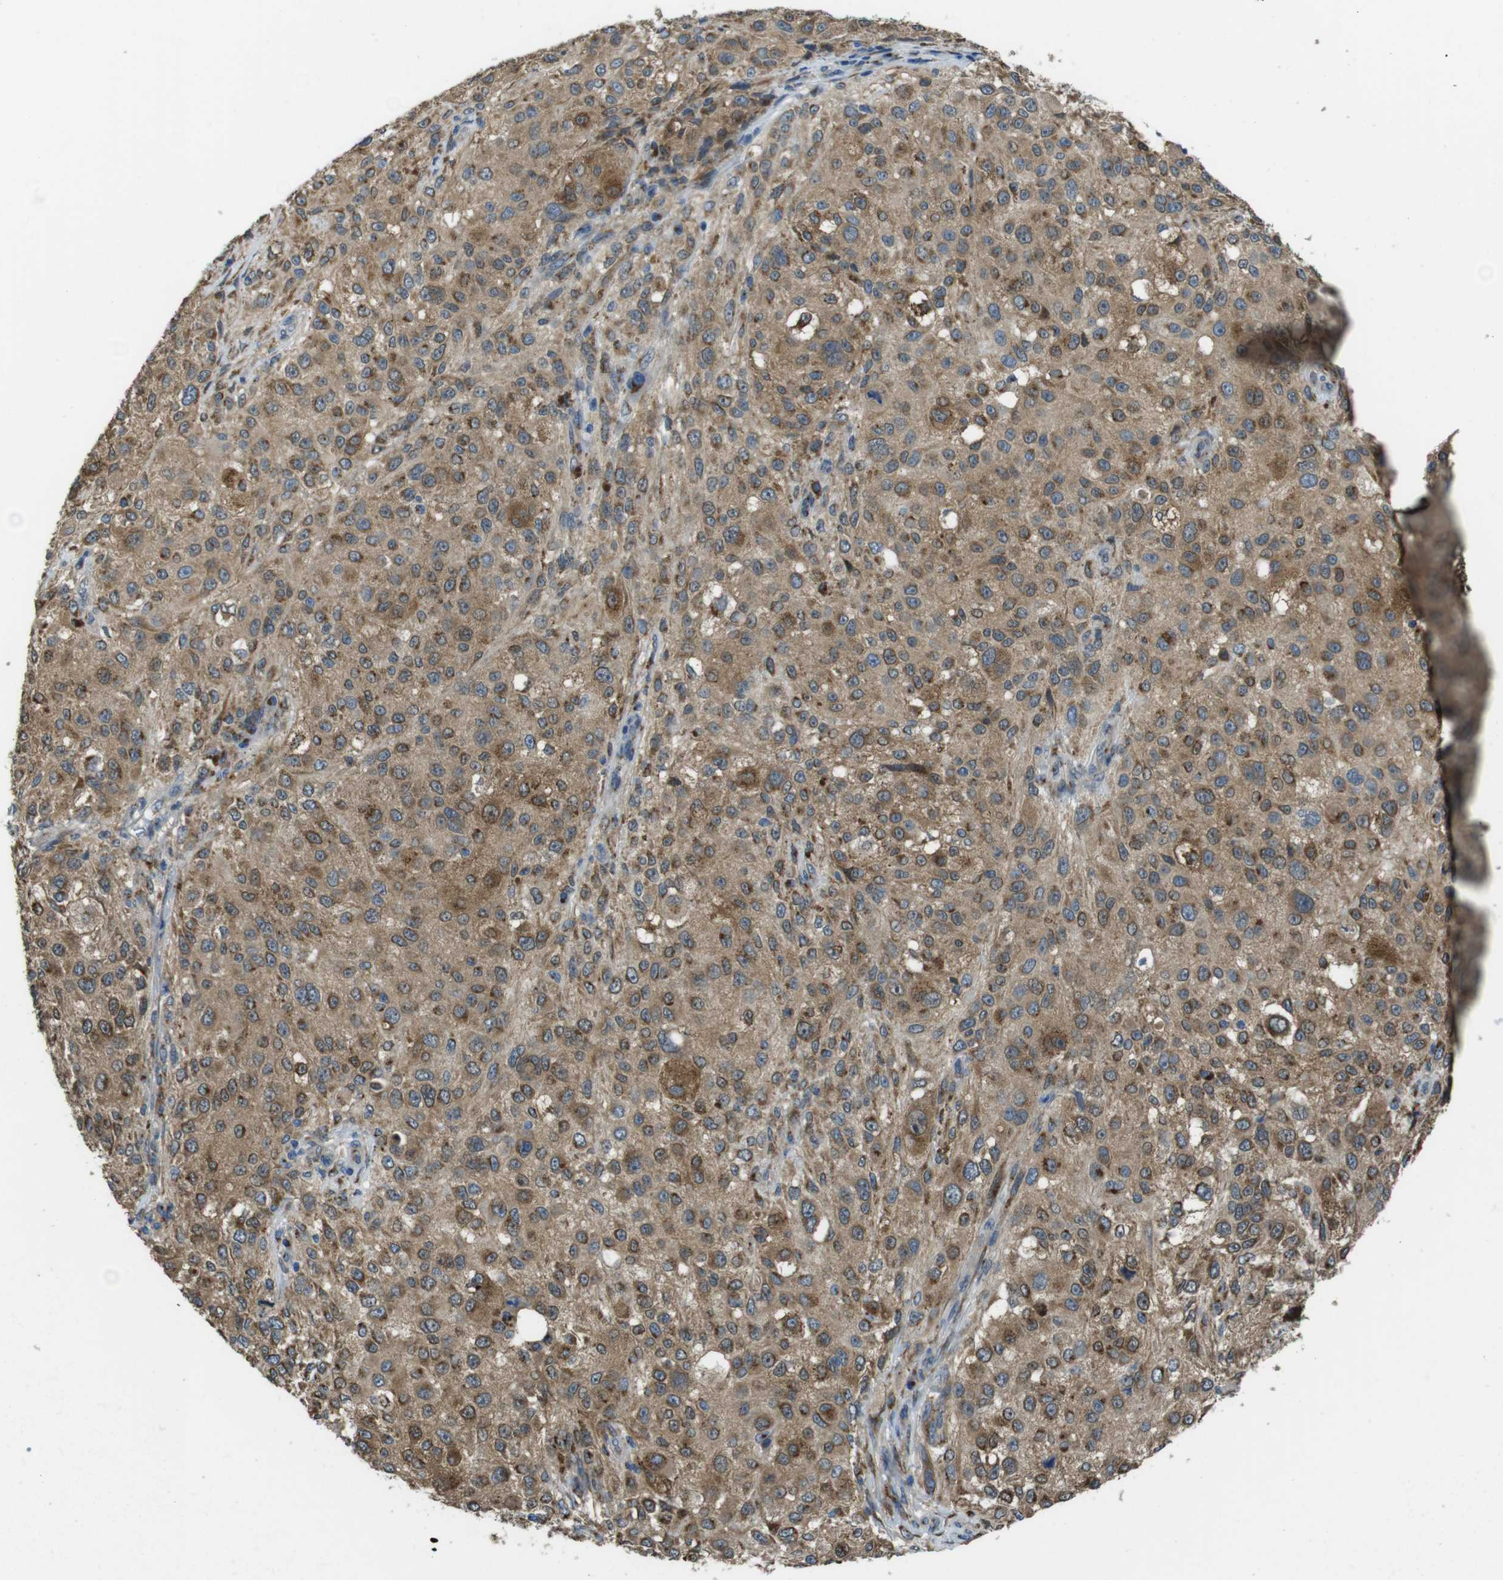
{"staining": {"intensity": "moderate", "quantity": ">75%", "location": "cytoplasmic/membranous"}, "tissue": "melanoma", "cell_type": "Tumor cells", "image_type": "cancer", "snomed": [{"axis": "morphology", "description": "Necrosis, NOS"}, {"axis": "morphology", "description": "Malignant melanoma, NOS"}, {"axis": "topography", "description": "Skin"}], "caption": "Melanoma was stained to show a protein in brown. There is medium levels of moderate cytoplasmic/membranous expression in approximately >75% of tumor cells. Using DAB (3,3'-diaminobenzidine) (brown) and hematoxylin (blue) stains, captured at high magnification using brightfield microscopy.", "gene": "RAB6A", "patient": {"sex": "female", "age": 87}}